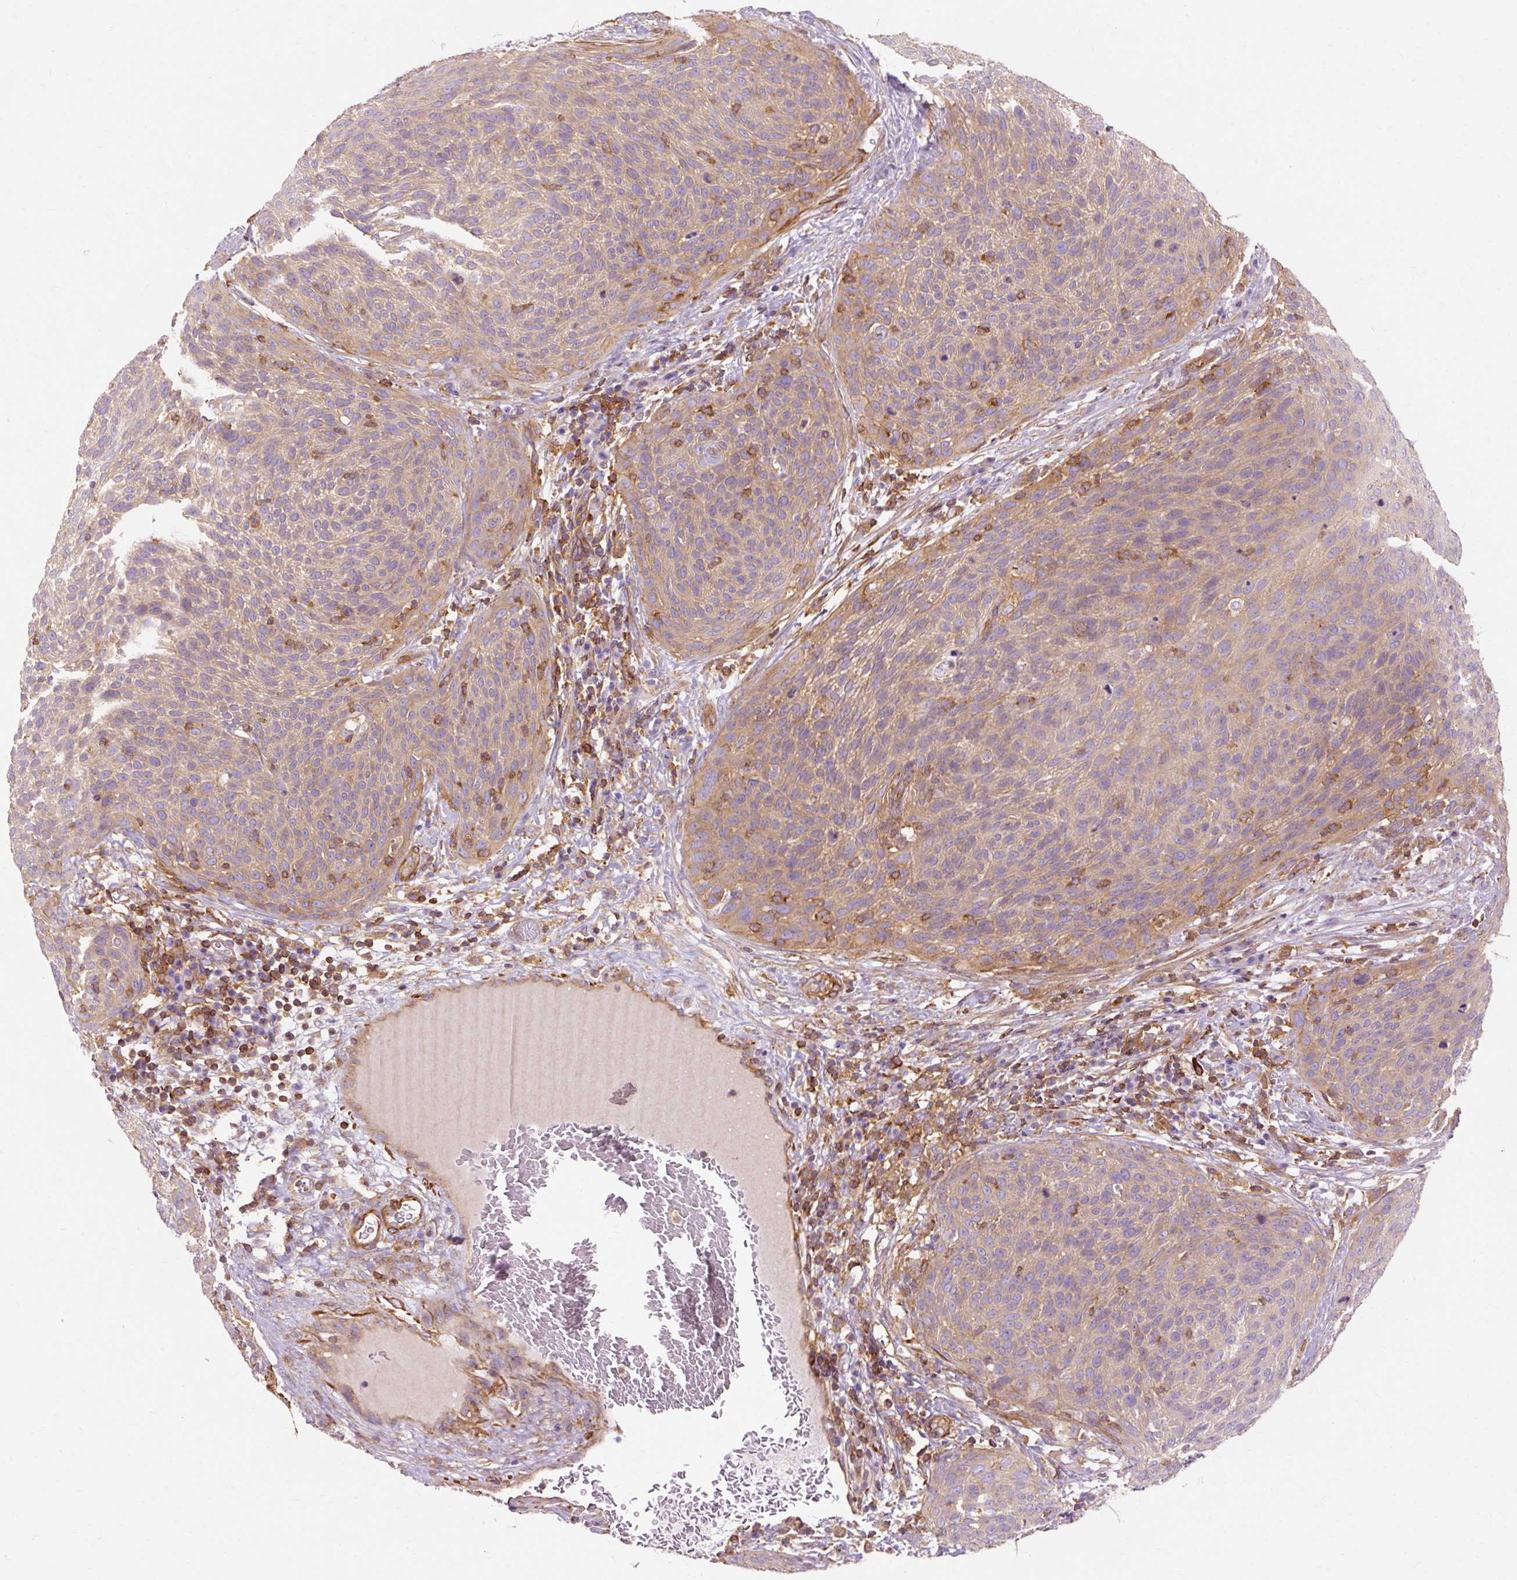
{"staining": {"intensity": "weak", "quantity": "25%-75%", "location": "cytoplasmic/membranous"}, "tissue": "cervical cancer", "cell_type": "Tumor cells", "image_type": "cancer", "snomed": [{"axis": "morphology", "description": "Squamous cell carcinoma, NOS"}, {"axis": "topography", "description": "Cervix"}], "caption": "A brown stain shows weak cytoplasmic/membranous positivity of a protein in cervical cancer tumor cells.", "gene": "TBC1D2B", "patient": {"sex": "female", "age": 31}}